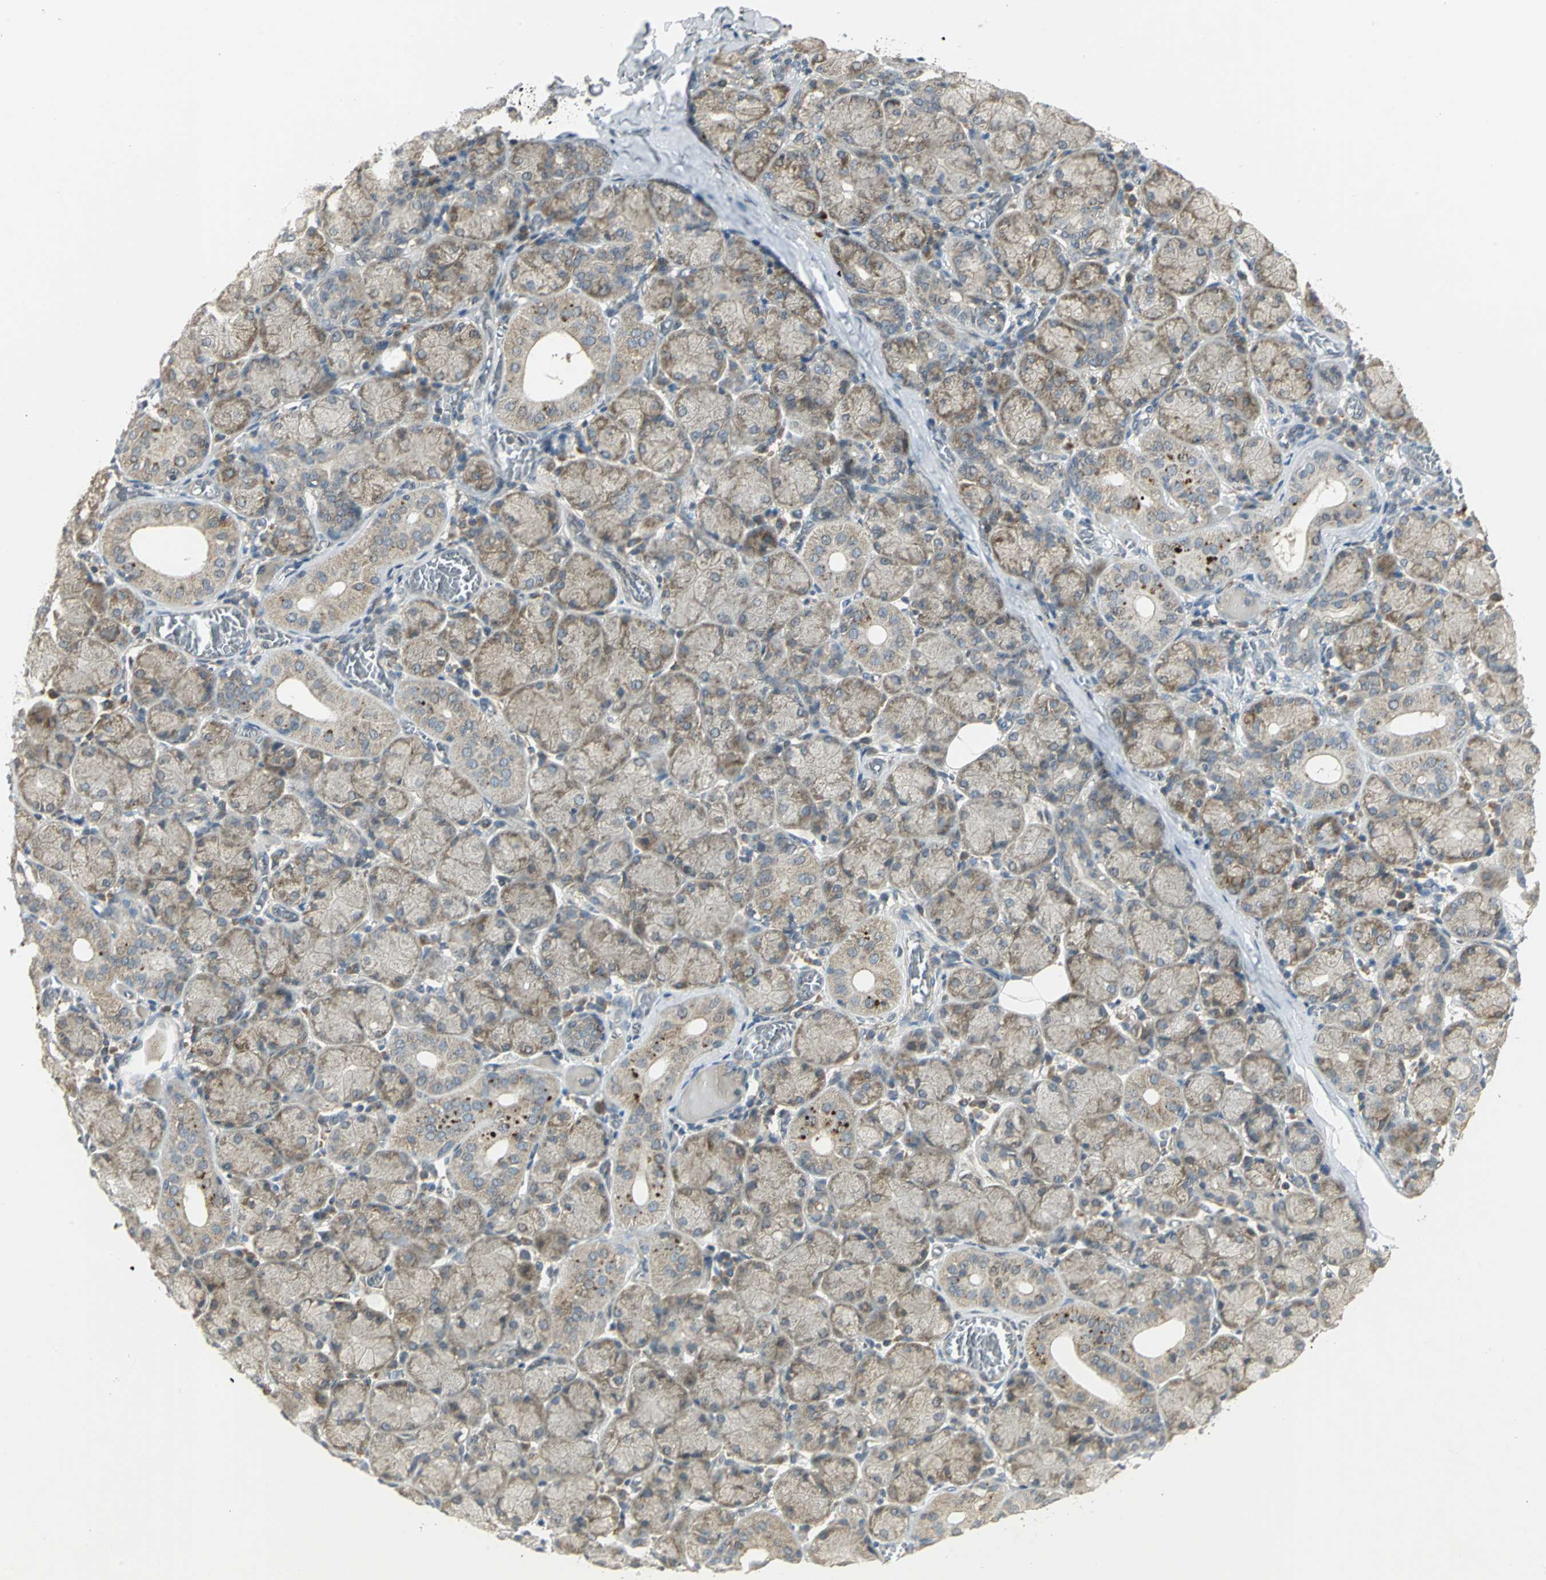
{"staining": {"intensity": "weak", "quantity": ">75%", "location": "cytoplasmic/membranous"}, "tissue": "salivary gland", "cell_type": "Glandular cells", "image_type": "normal", "snomed": [{"axis": "morphology", "description": "Normal tissue, NOS"}, {"axis": "topography", "description": "Salivary gland"}], "caption": "Immunohistochemistry photomicrograph of benign salivary gland: human salivary gland stained using IHC exhibits low levels of weak protein expression localized specifically in the cytoplasmic/membranous of glandular cells, appearing as a cytoplasmic/membranous brown color.", "gene": "MAPK8IP3", "patient": {"sex": "female", "age": 24}}